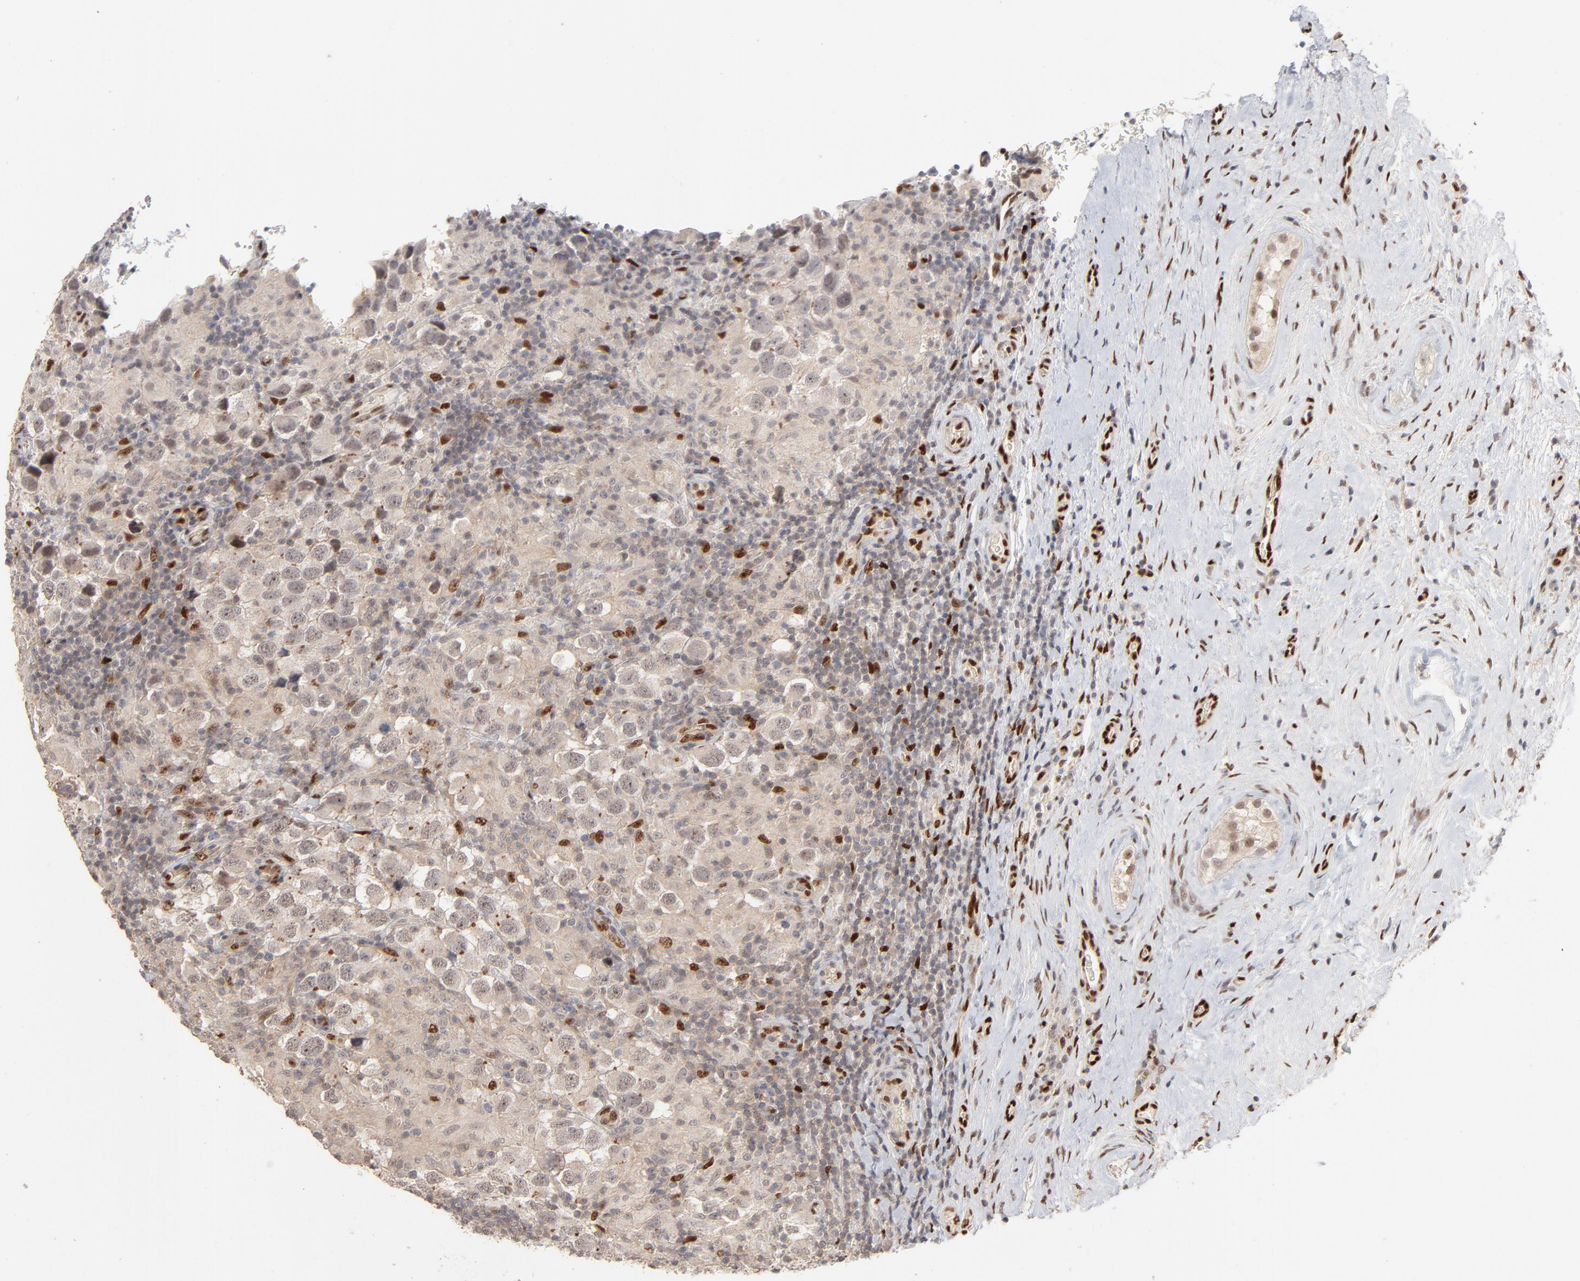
{"staining": {"intensity": "weak", "quantity": "25%-75%", "location": "nuclear"}, "tissue": "testis cancer", "cell_type": "Tumor cells", "image_type": "cancer", "snomed": [{"axis": "morphology", "description": "Carcinoma, Embryonal, NOS"}, {"axis": "topography", "description": "Testis"}], "caption": "Tumor cells exhibit weak nuclear positivity in about 25%-75% of cells in testis cancer.", "gene": "NFIB", "patient": {"sex": "male", "age": 21}}